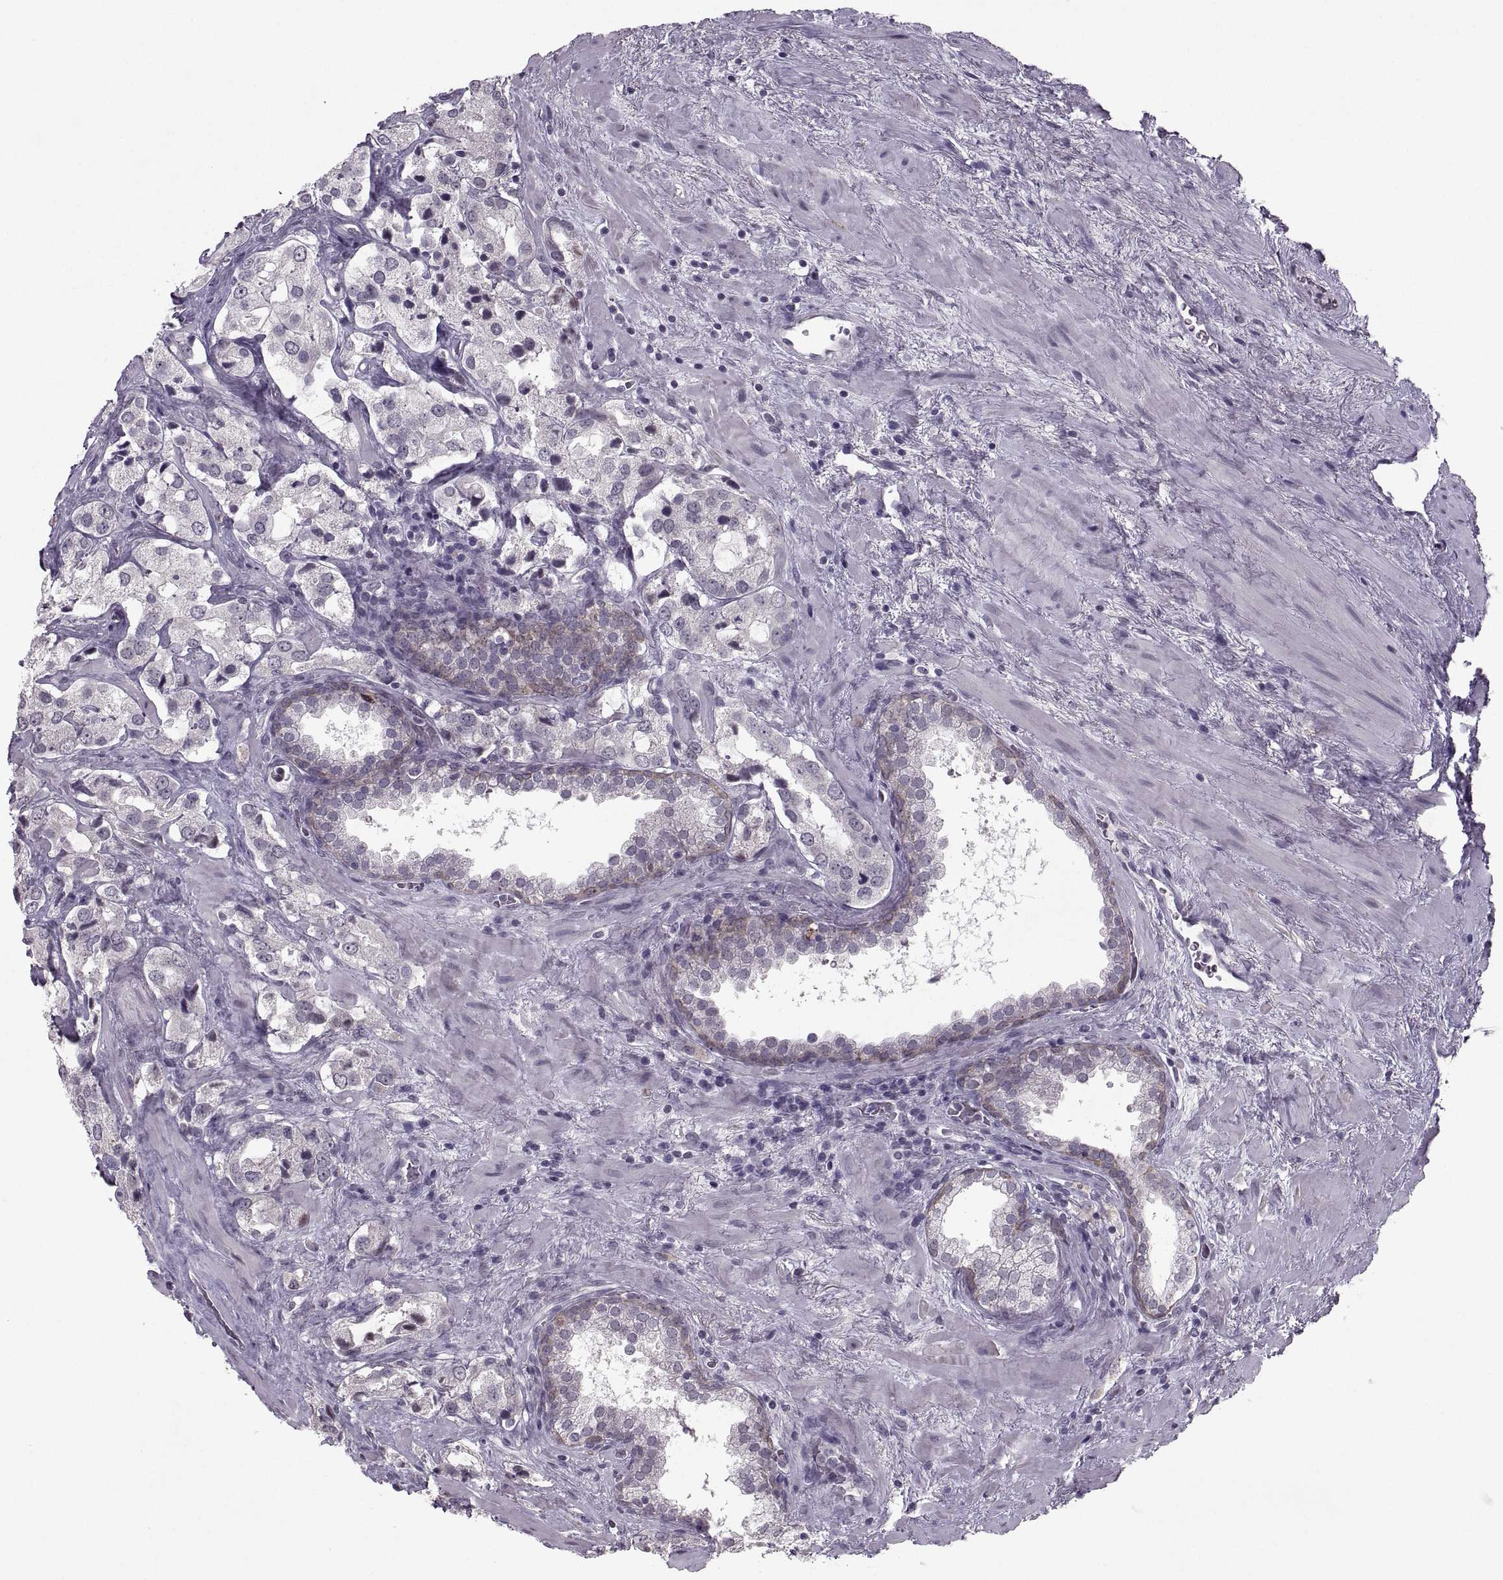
{"staining": {"intensity": "negative", "quantity": "none", "location": "none"}, "tissue": "prostate cancer", "cell_type": "Tumor cells", "image_type": "cancer", "snomed": [{"axis": "morphology", "description": "Adenocarcinoma, NOS"}, {"axis": "topography", "description": "Prostate"}], "caption": "DAB (3,3'-diaminobenzidine) immunohistochemical staining of prostate cancer (adenocarcinoma) exhibits no significant positivity in tumor cells.", "gene": "MGAT4D", "patient": {"sex": "male", "age": 66}}